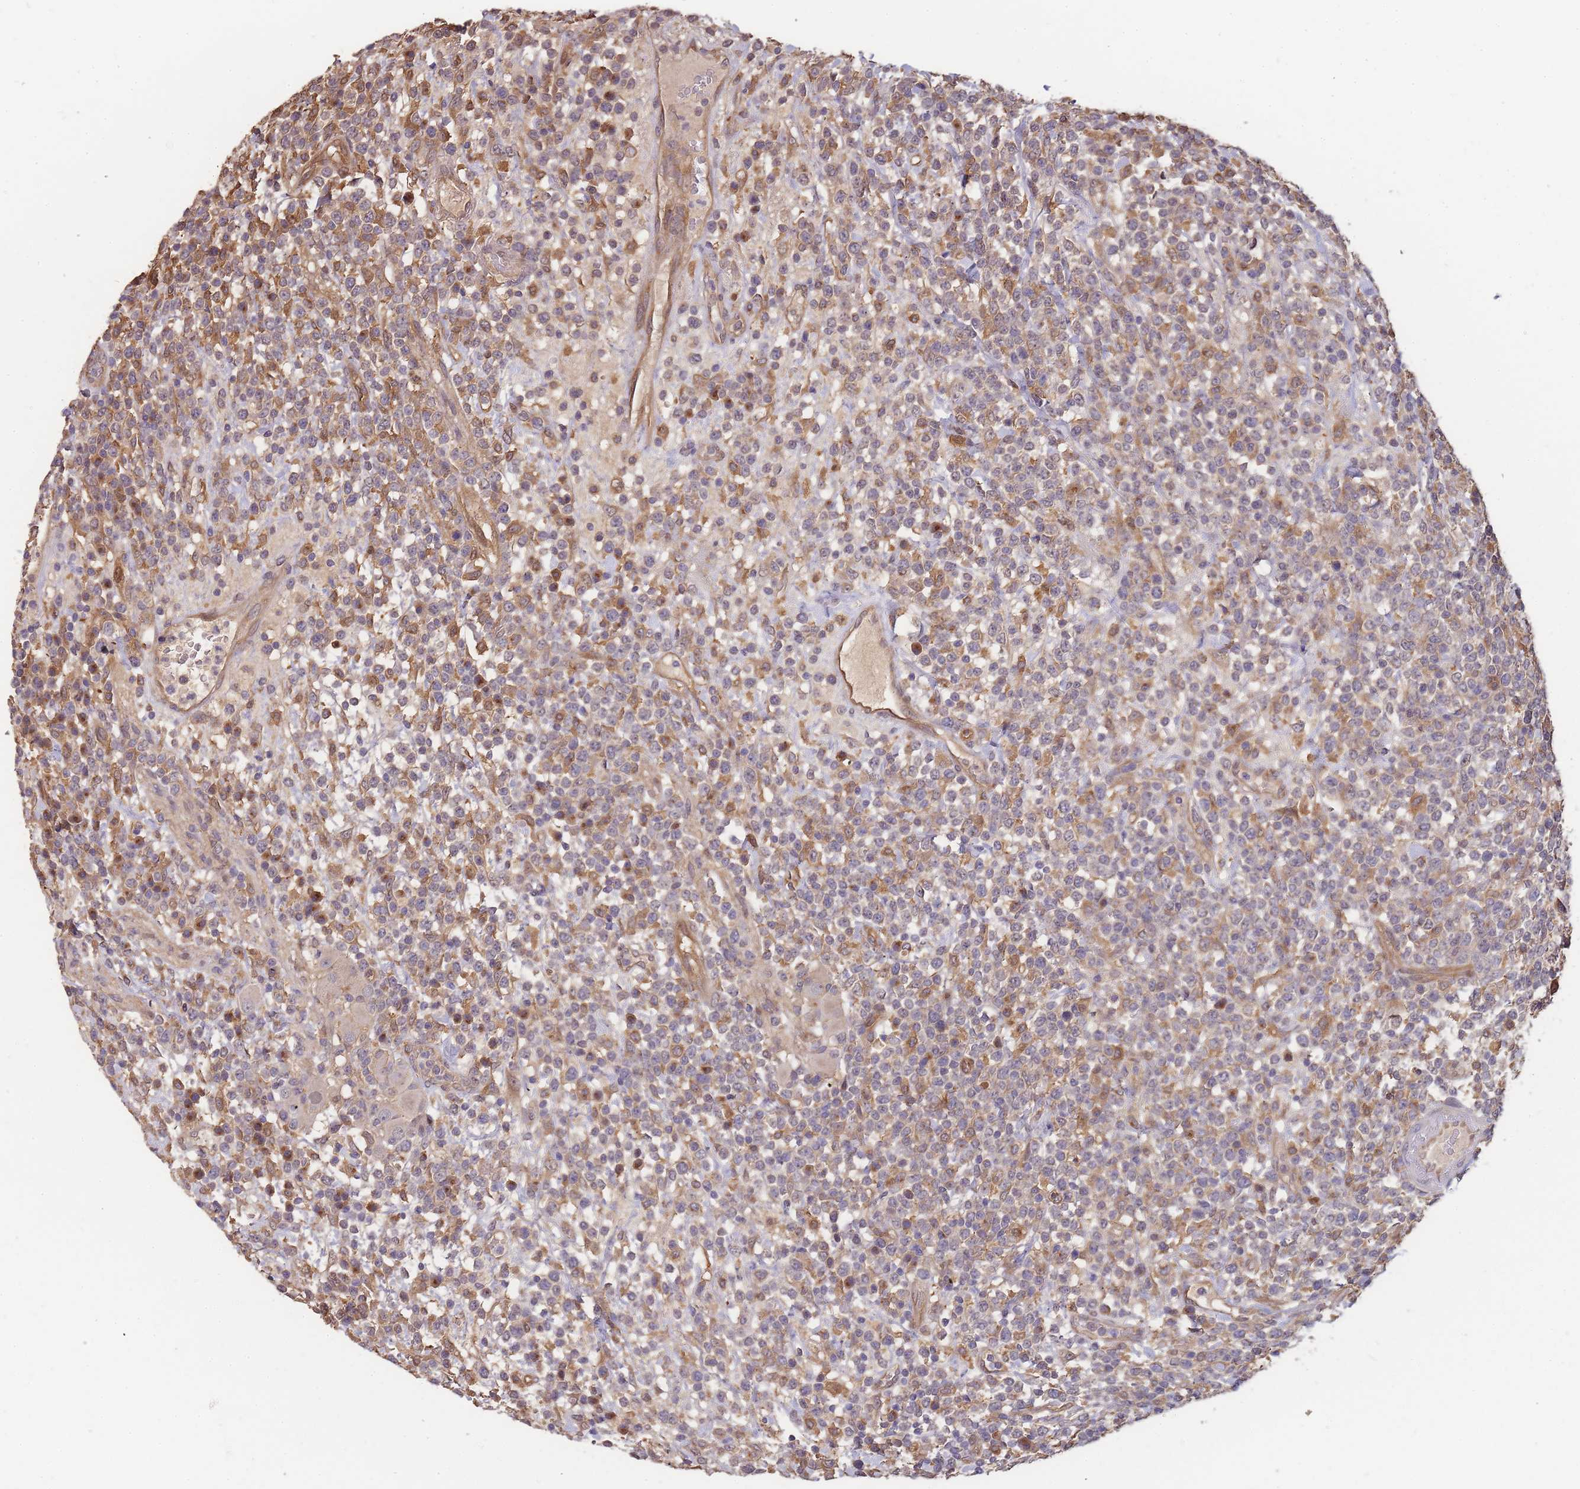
{"staining": {"intensity": "moderate", "quantity": "25%-75%", "location": "cytoplasmic/membranous"}, "tissue": "lymphoma", "cell_type": "Tumor cells", "image_type": "cancer", "snomed": [{"axis": "morphology", "description": "Malignant lymphoma, non-Hodgkin's type, High grade"}, {"axis": "topography", "description": "Colon"}], "caption": "Immunohistochemistry (IHC) photomicrograph of malignant lymphoma, non-Hodgkin's type (high-grade) stained for a protein (brown), which reveals medium levels of moderate cytoplasmic/membranous expression in approximately 25%-75% of tumor cells.", "gene": "CDKN2AIPNL", "patient": {"sex": "female", "age": 53}}